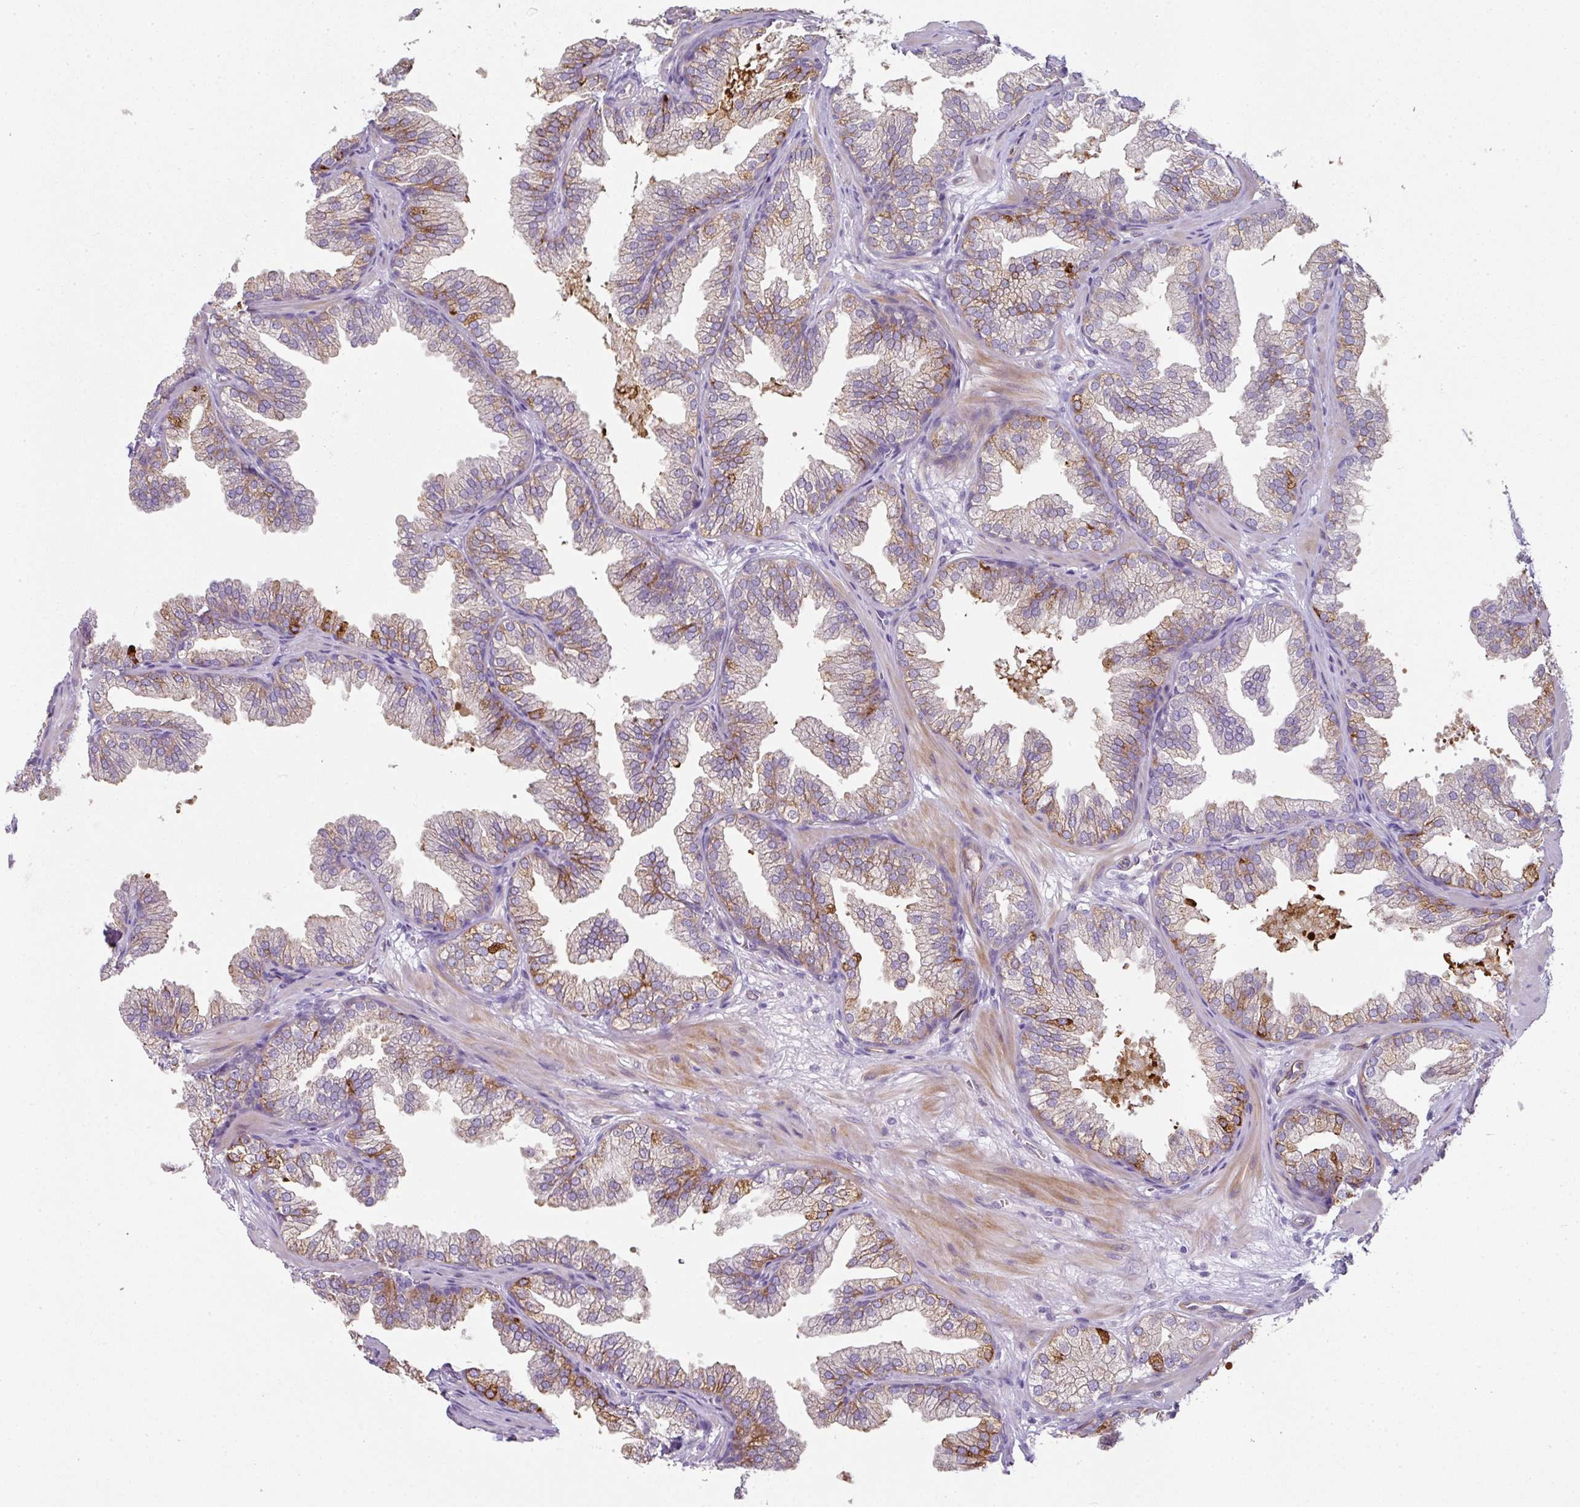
{"staining": {"intensity": "moderate", "quantity": "25%-75%", "location": "cytoplasmic/membranous"}, "tissue": "prostate", "cell_type": "Glandular cells", "image_type": "normal", "snomed": [{"axis": "morphology", "description": "Normal tissue, NOS"}, {"axis": "topography", "description": "Prostate"}], "caption": "Prostate stained with DAB (3,3'-diaminobenzidine) immunohistochemistry displays medium levels of moderate cytoplasmic/membranous expression in about 25%-75% of glandular cells.", "gene": "FHAD1", "patient": {"sex": "male", "age": 37}}